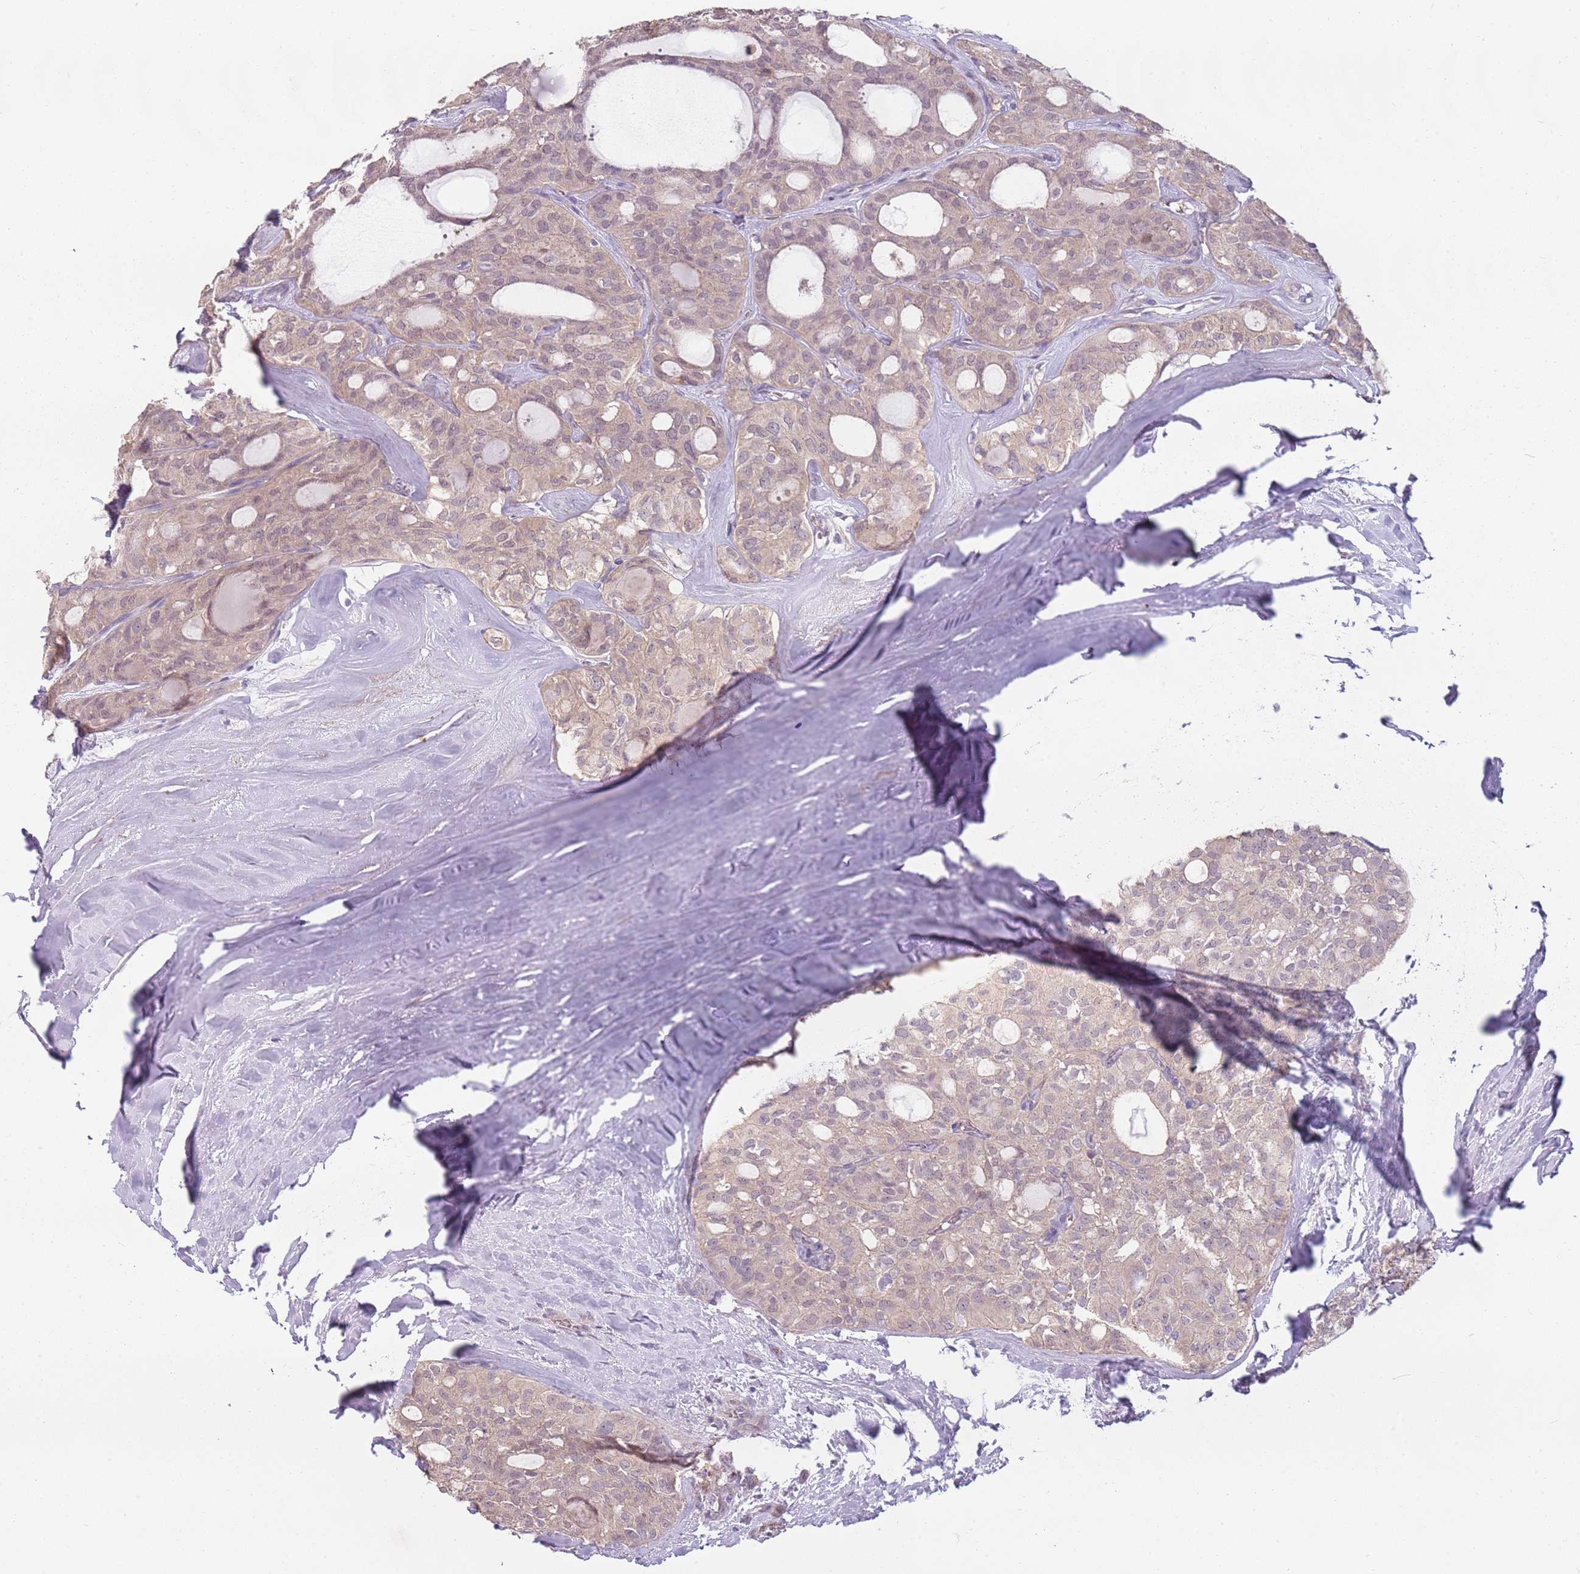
{"staining": {"intensity": "weak", "quantity": "25%-75%", "location": "cytoplasmic/membranous,nuclear"}, "tissue": "thyroid cancer", "cell_type": "Tumor cells", "image_type": "cancer", "snomed": [{"axis": "morphology", "description": "Follicular adenoma carcinoma, NOS"}, {"axis": "topography", "description": "Thyroid gland"}], "caption": "An image of human thyroid follicular adenoma carcinoma stained for a protein shows weak cytoplasmic/membranous and nuclear brown staining in tumor cells. (DAB = brown stain, brightfield microscopy at high magnification).", "gene": "TEKT4", "patient": {"sex": "male", "age": 75}}